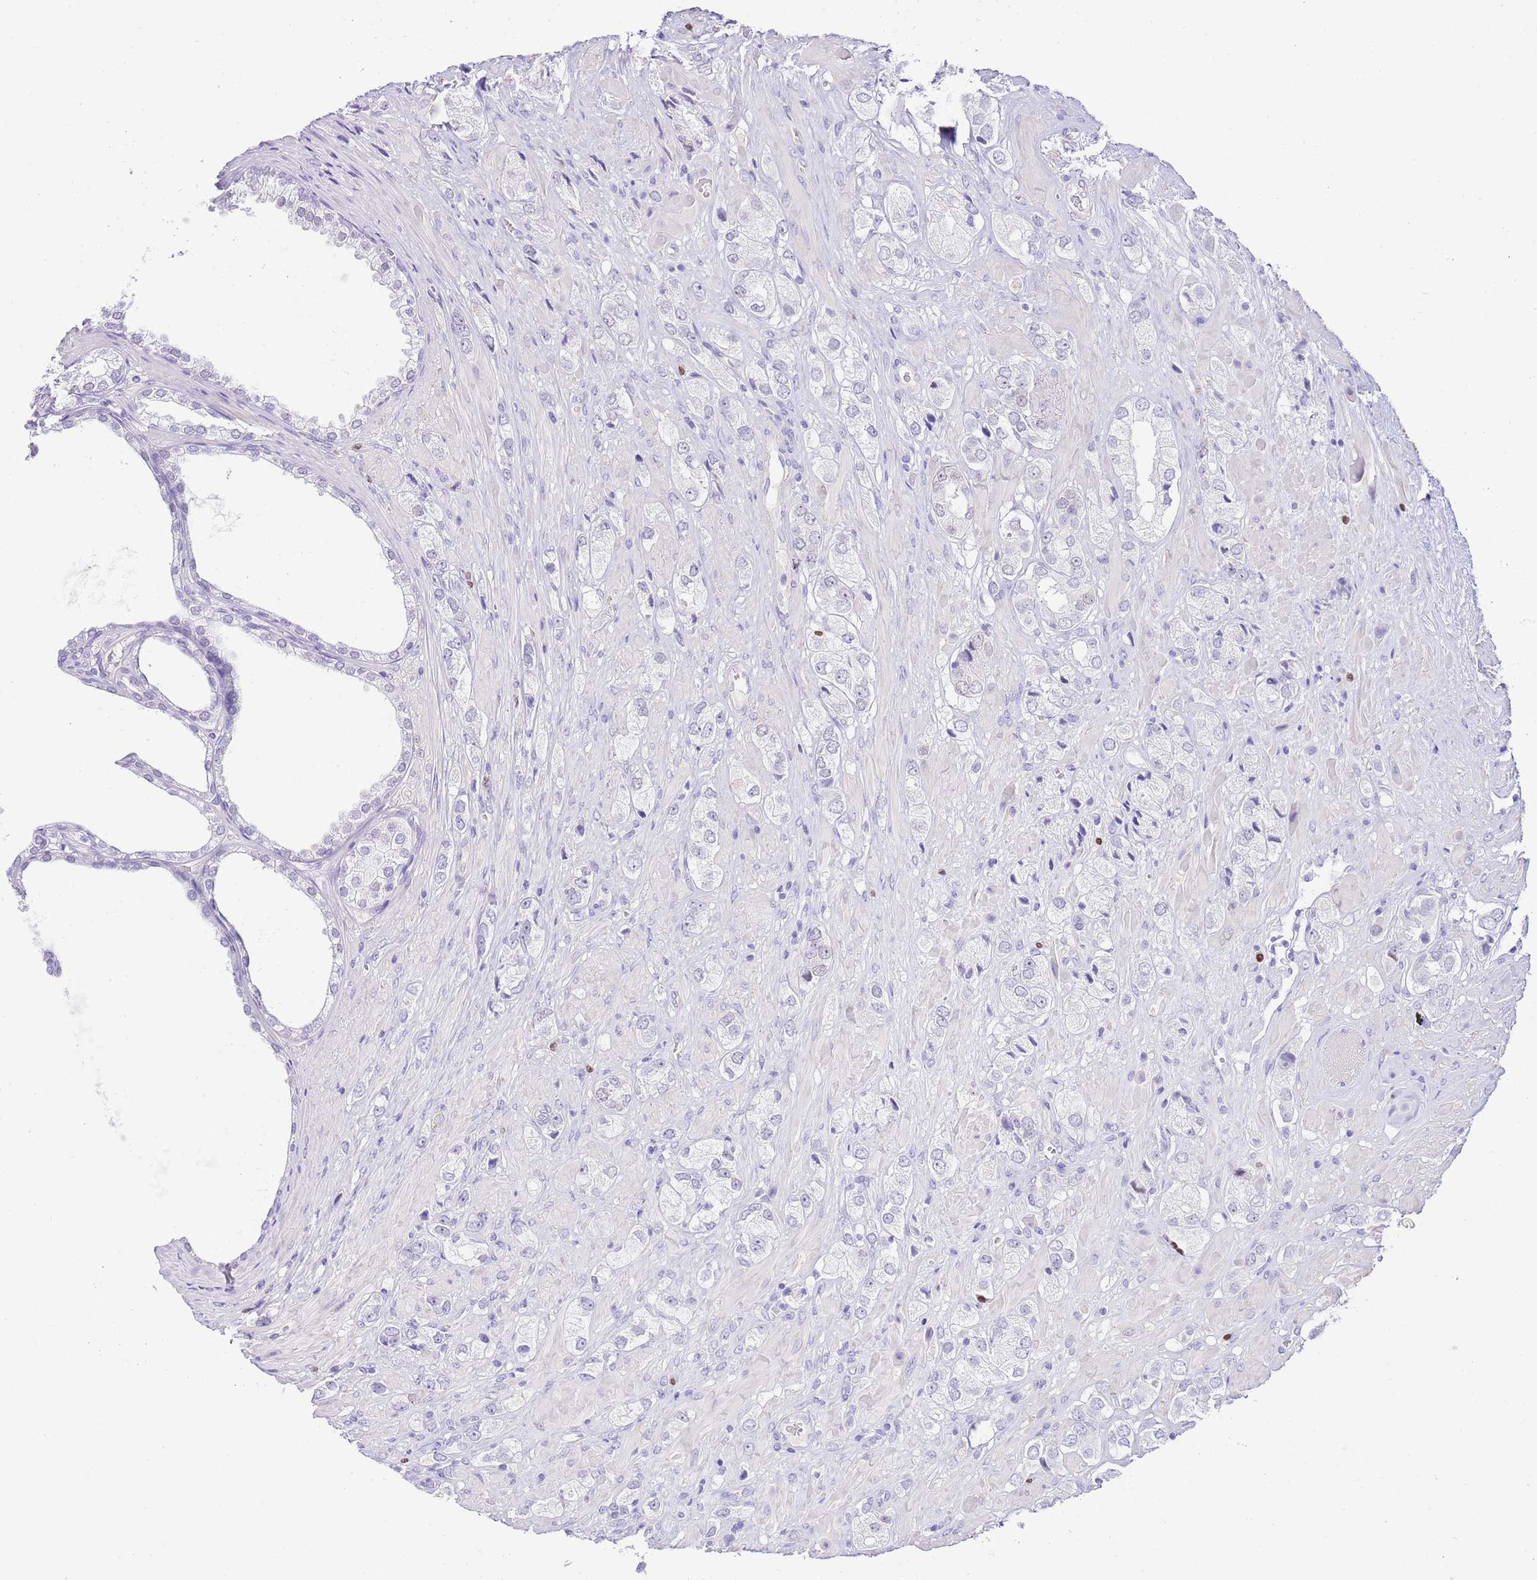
{"staining": {"intensity": "negative", "quantity": "none", "location": "none"}, "tissue": "prostate cancer", "cell_type": "Tumor cells", "image_type": "cancer", "snomed": [{"axis": "morphology", "description": "Adenocarcinoma, High grade"}, {"axis": "topography", "description": "Prostate and seminal vesicle, NOS"}], "caption": "This is a image of immunohistochemistry staining of prostate high-grade adenocarcinoma, which shows no staining in tumor cells. Brightfield microscopy of immunohistochemistry stained with DAB (3,3'-diaminobenzidine) (brown) and hematoxylin (blue), captured at high magnification.", "gene": "BHLHA15", "patient": {"sex": "male", "age": 64}}